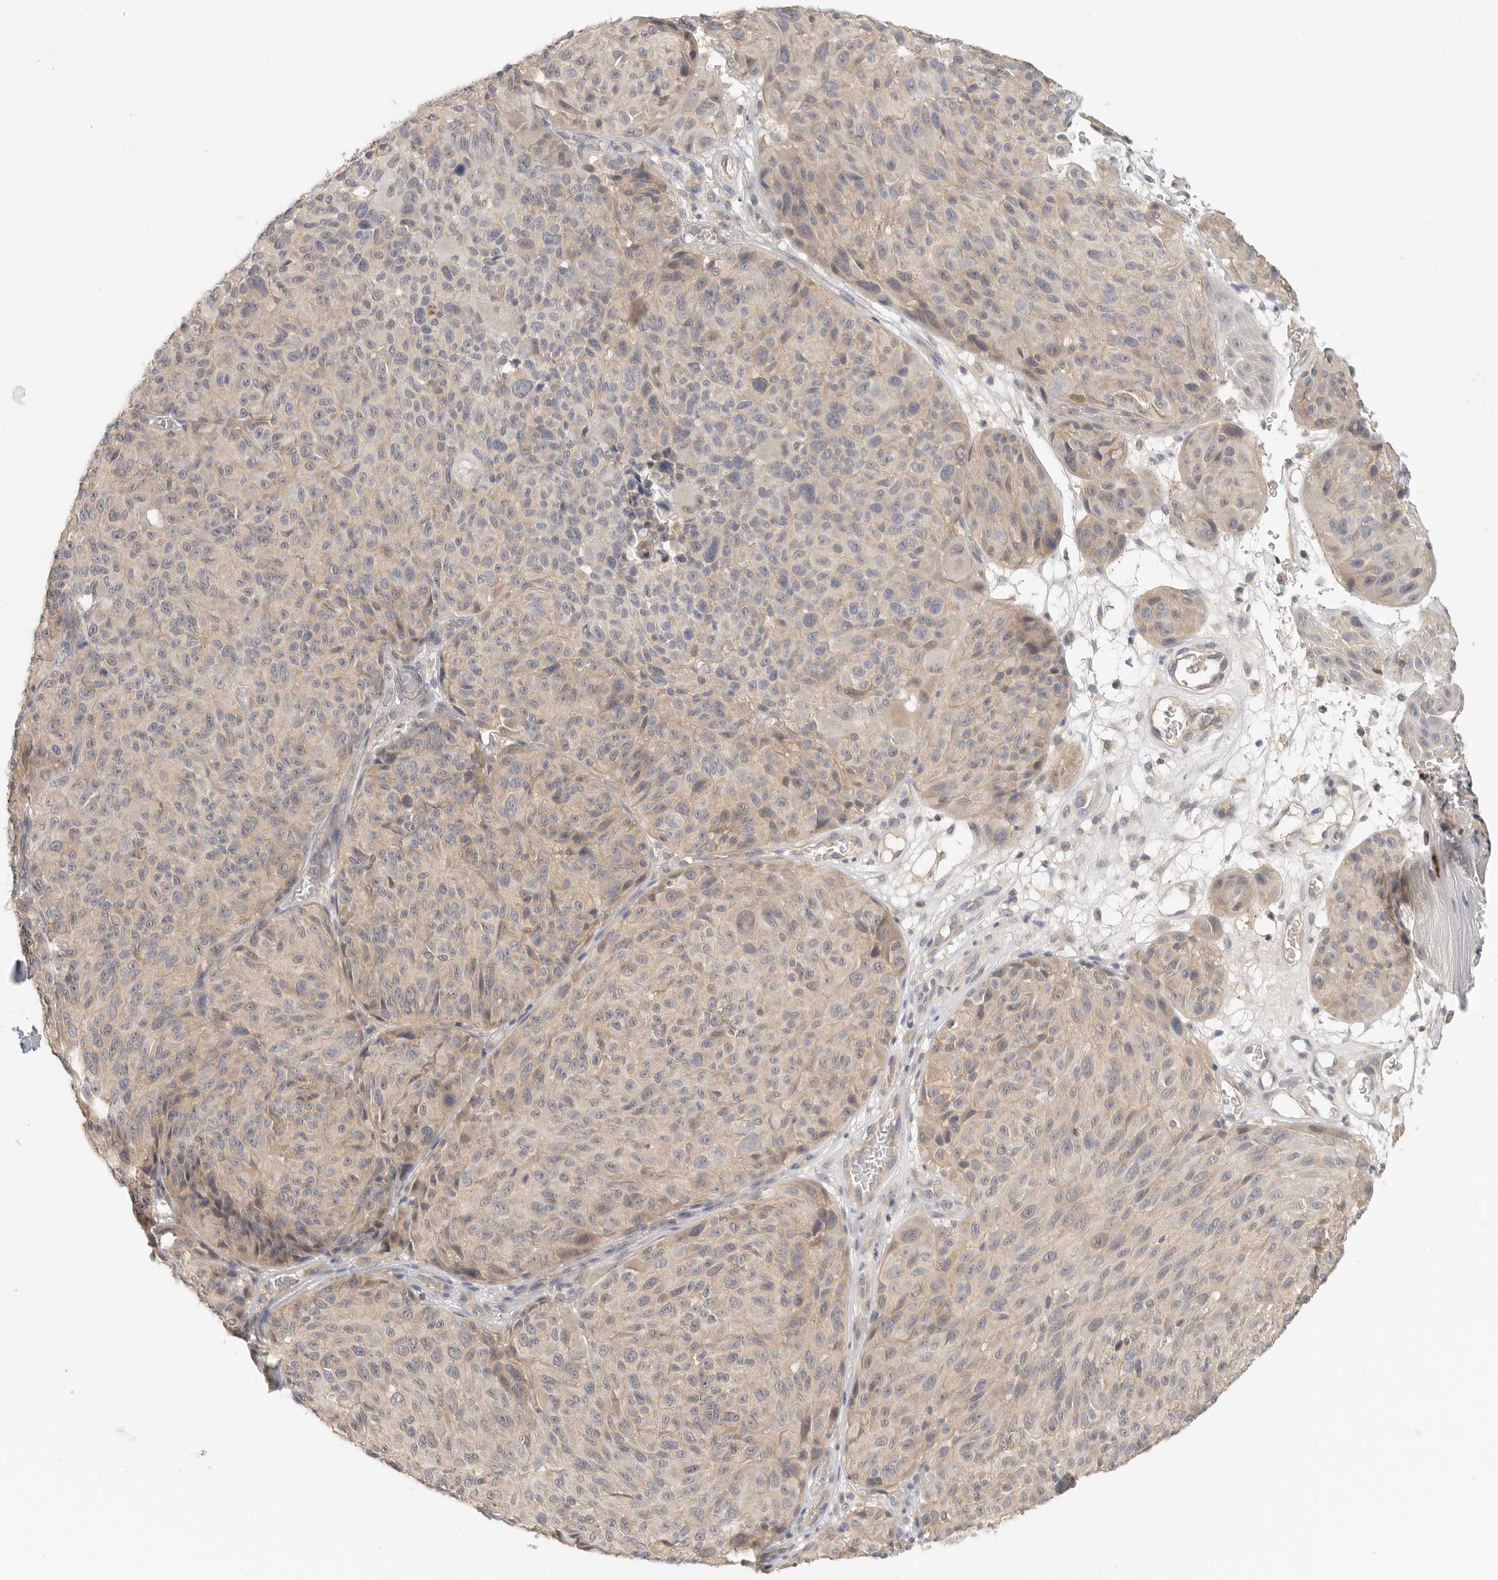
{"staining": {"intensity": "weak", "quantity": "<25%", "location": "cytoplasmic/membranous"}, "tissue": "melanoma", "cell_type": "Tumor cells", "image_type": "cancer", "snomed": [{"axis": "morphology", "description": "Malignant melanoma, NOS"}, {"axis": "topography", "description": "Skin"}], "caption": "This is an immunohistochemistry (IHC) histopathology image of human melanoma. There is no positivity in tumor cells.", "gene": "HDAC6", "patient": {"sex": "male", "age": 83}}